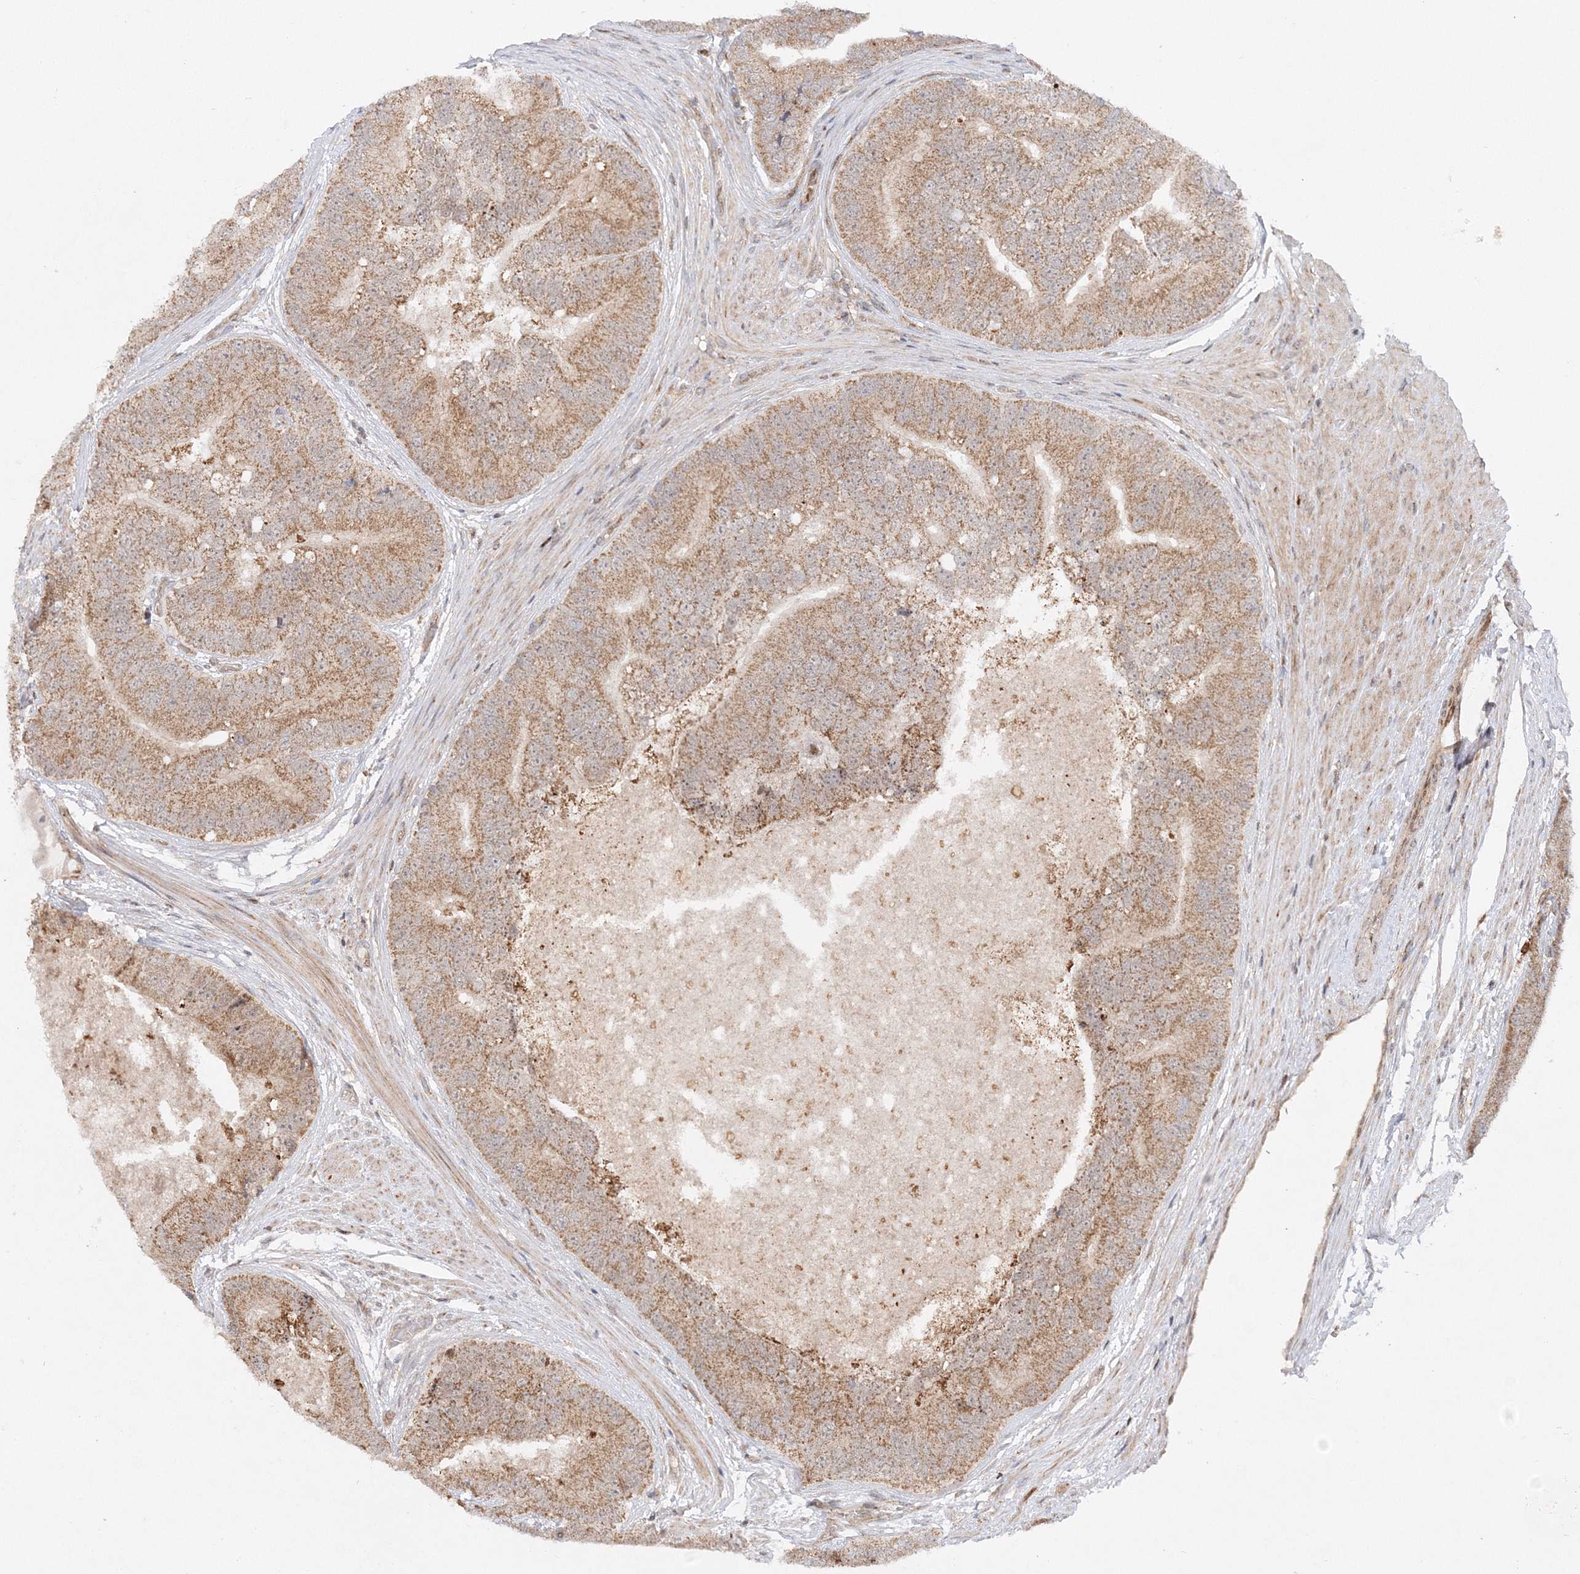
{"staining": {"intensity": "moderate", "quantity": ">75%", "location": "cytoplasmic/membranous"}, "tissue": "prostate cancer", "cell_type": "Tumor cells", "image_type": "cancer", "snomed": [{"axis": "morphology", "description": "Adenocarcinoma, High grade"}, {"axis": "topography", "description": "Prostate"}], "caption": "Immunohistochemistry (IHC) image of neoplastic tissue: human prostate cancer (high-grade adenocarcinoma) stained using immunohistochemistry demonstrates medium levels of moderate protein expression localized specifically in the cytoplasmic/membranous of tumor cells, appearing as a cytoplasmic/membranous brown color.", "gene": "RAB11FIP2", "patient": {"sex": "male", "age": 70}}